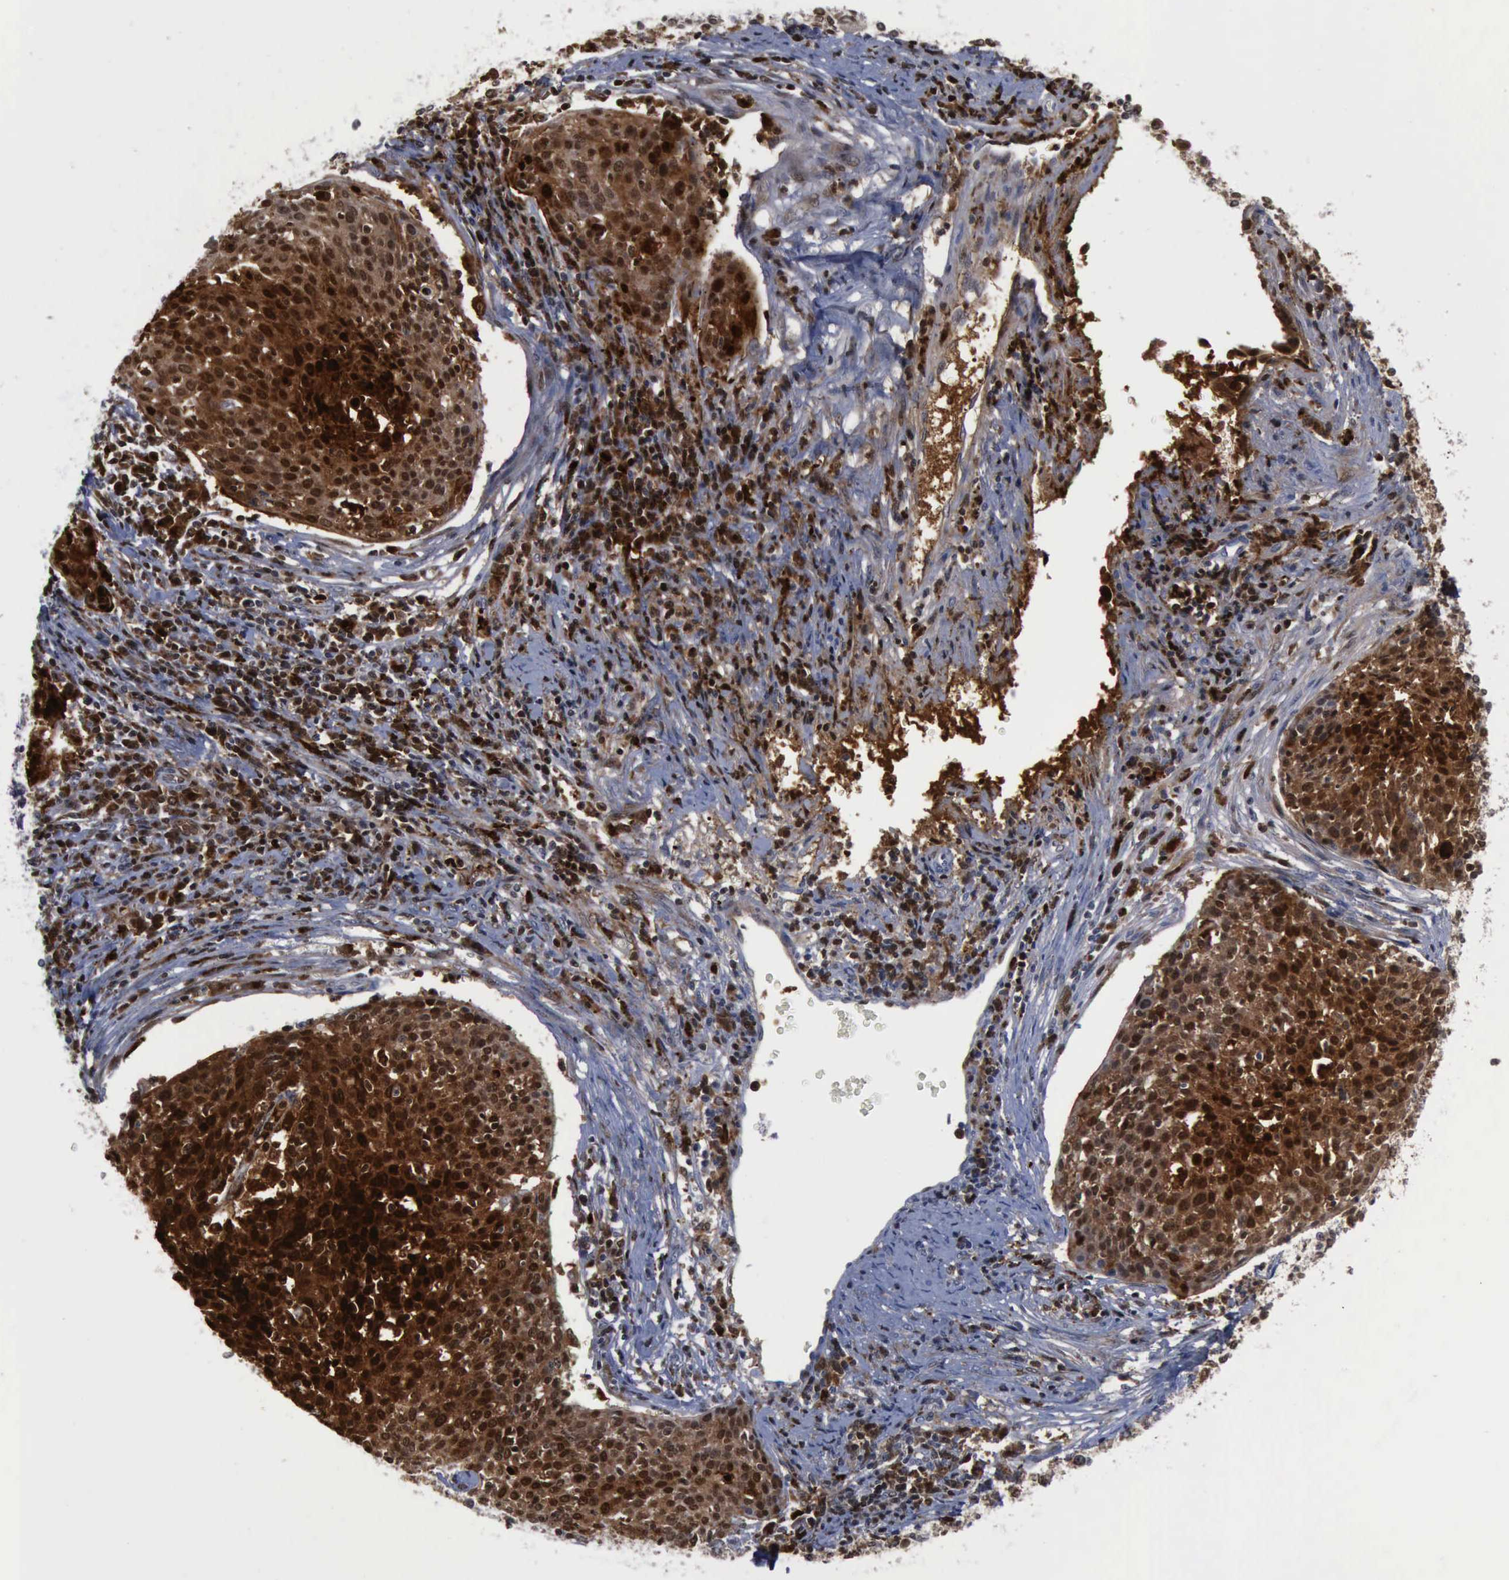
{"staining": {"intensity": "strong", "quantity": ">75%", "location": "cytoplasmic/membranous"}, "tissue": "cervical cancer", "cell_type": "Tumor cells", "image_type": "cancer", "snomed": [{"axis": "morphology", "description": "Squamous cell carcinoma, NOS"}, {"axis": "topography", "description": "Cervix"}], "caption": "High-power microscopy captured an immunohistochemistry (IHC) histopathology image of cervical cancer (squamous cell carcinoma), revealing strong cytoplasmic/membranous staining in about >75% of tumor cells. The staining is performed using DAB (3,3'-diaminobenzidine) brown chromogen to label protein expression. The nuclei are counter-stained blue using hematoxylin.", "gene": "CSTA", "patient": {"sex": "female", "age": 38}}